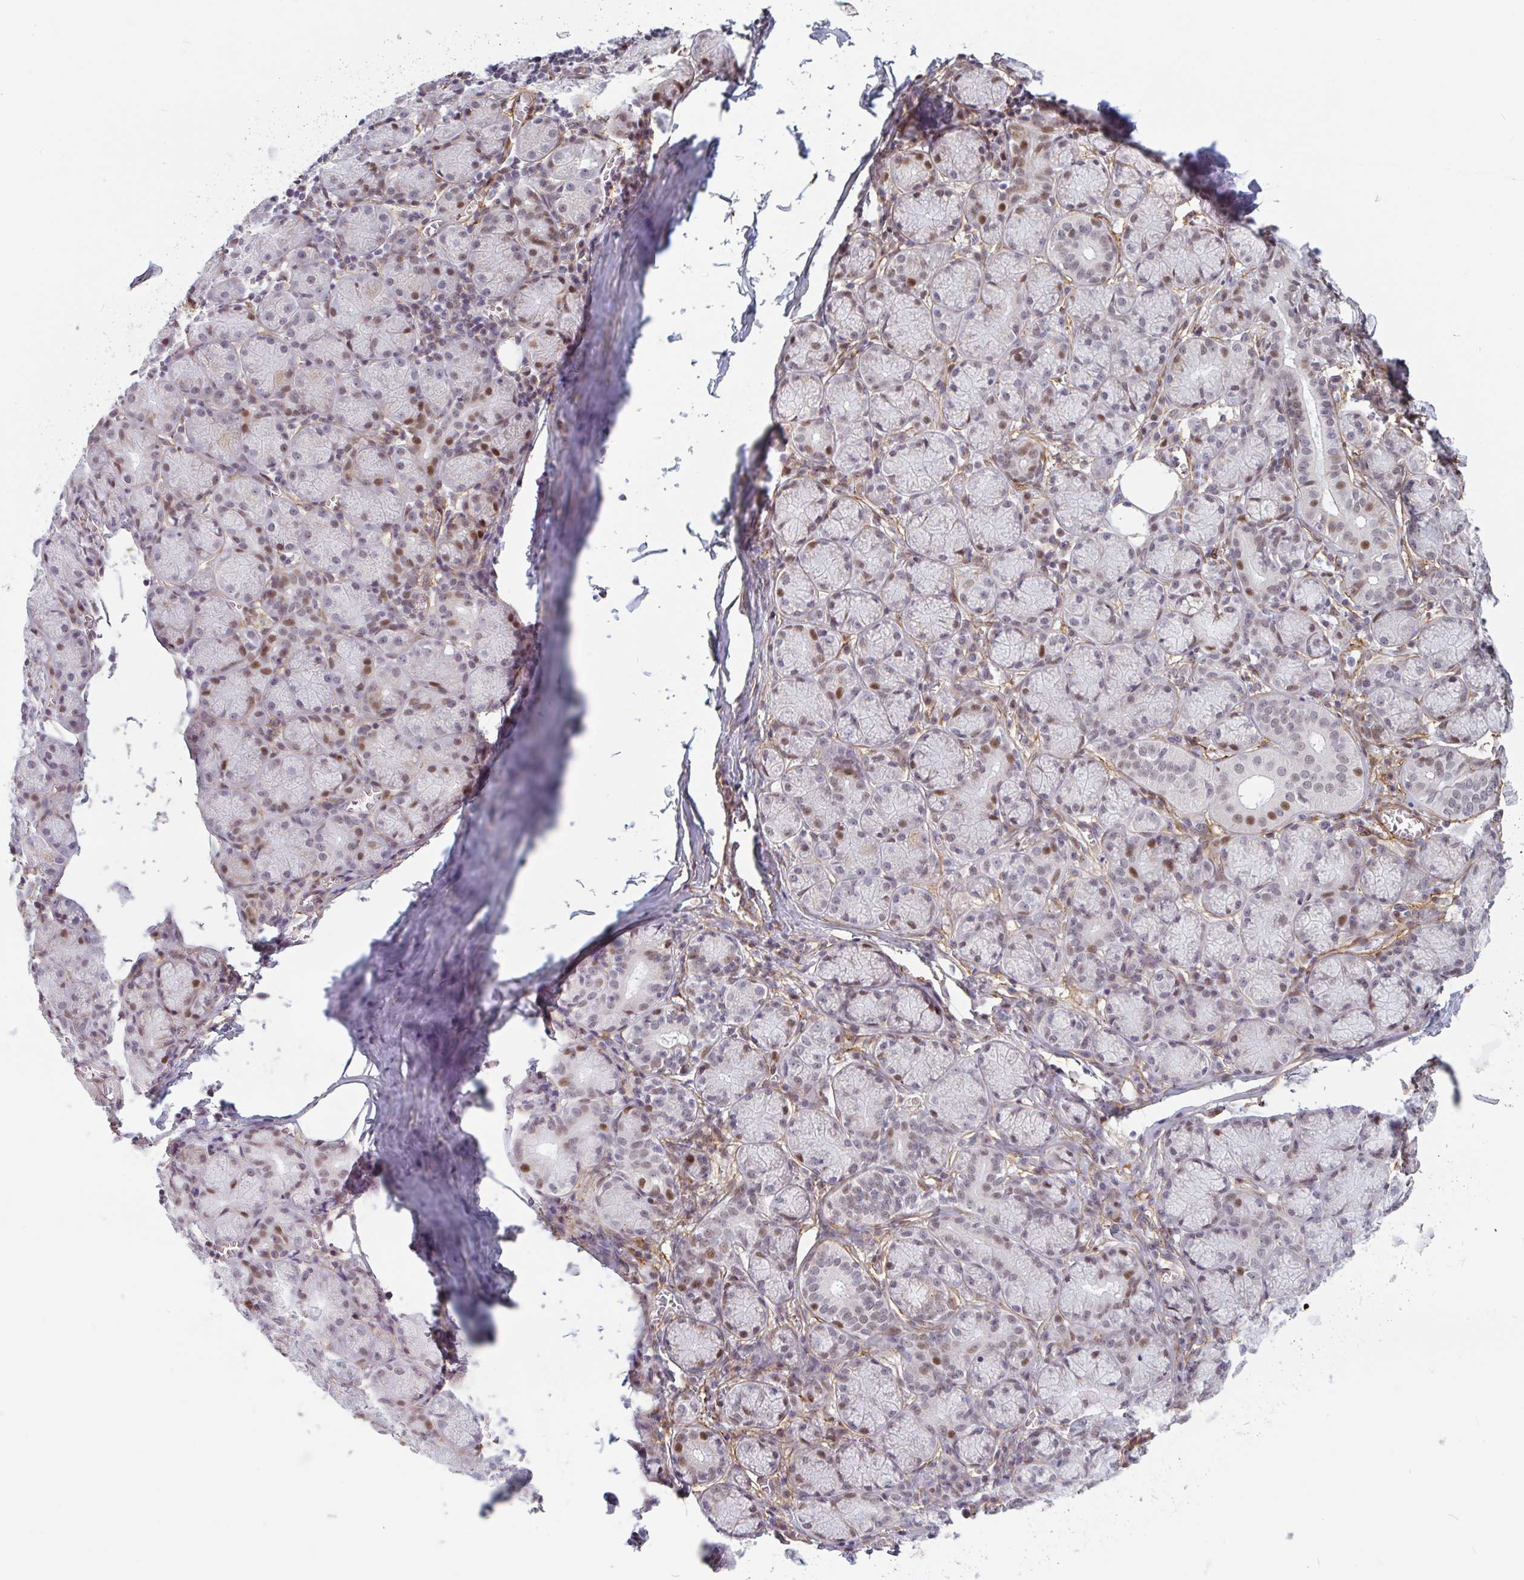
{"staining": {"intensity": "moderate", "quantity": "25%-75%", "location": "nuclear"}, "tissue": "salivary gland", "cell_type": "Glandular cells", "image_type": "normal", "snomed": [{"axis": "morphology", "description": "Normal tissue, NOS"}, {"axis": "topography", "description": "Salivary gland"}], "caption": "Human salivary gland stained with a protein marker demonstrates moderate staining in glandular cells.", "gene": "TMEM119", "patient": {"sex": "female", "age": 24}}